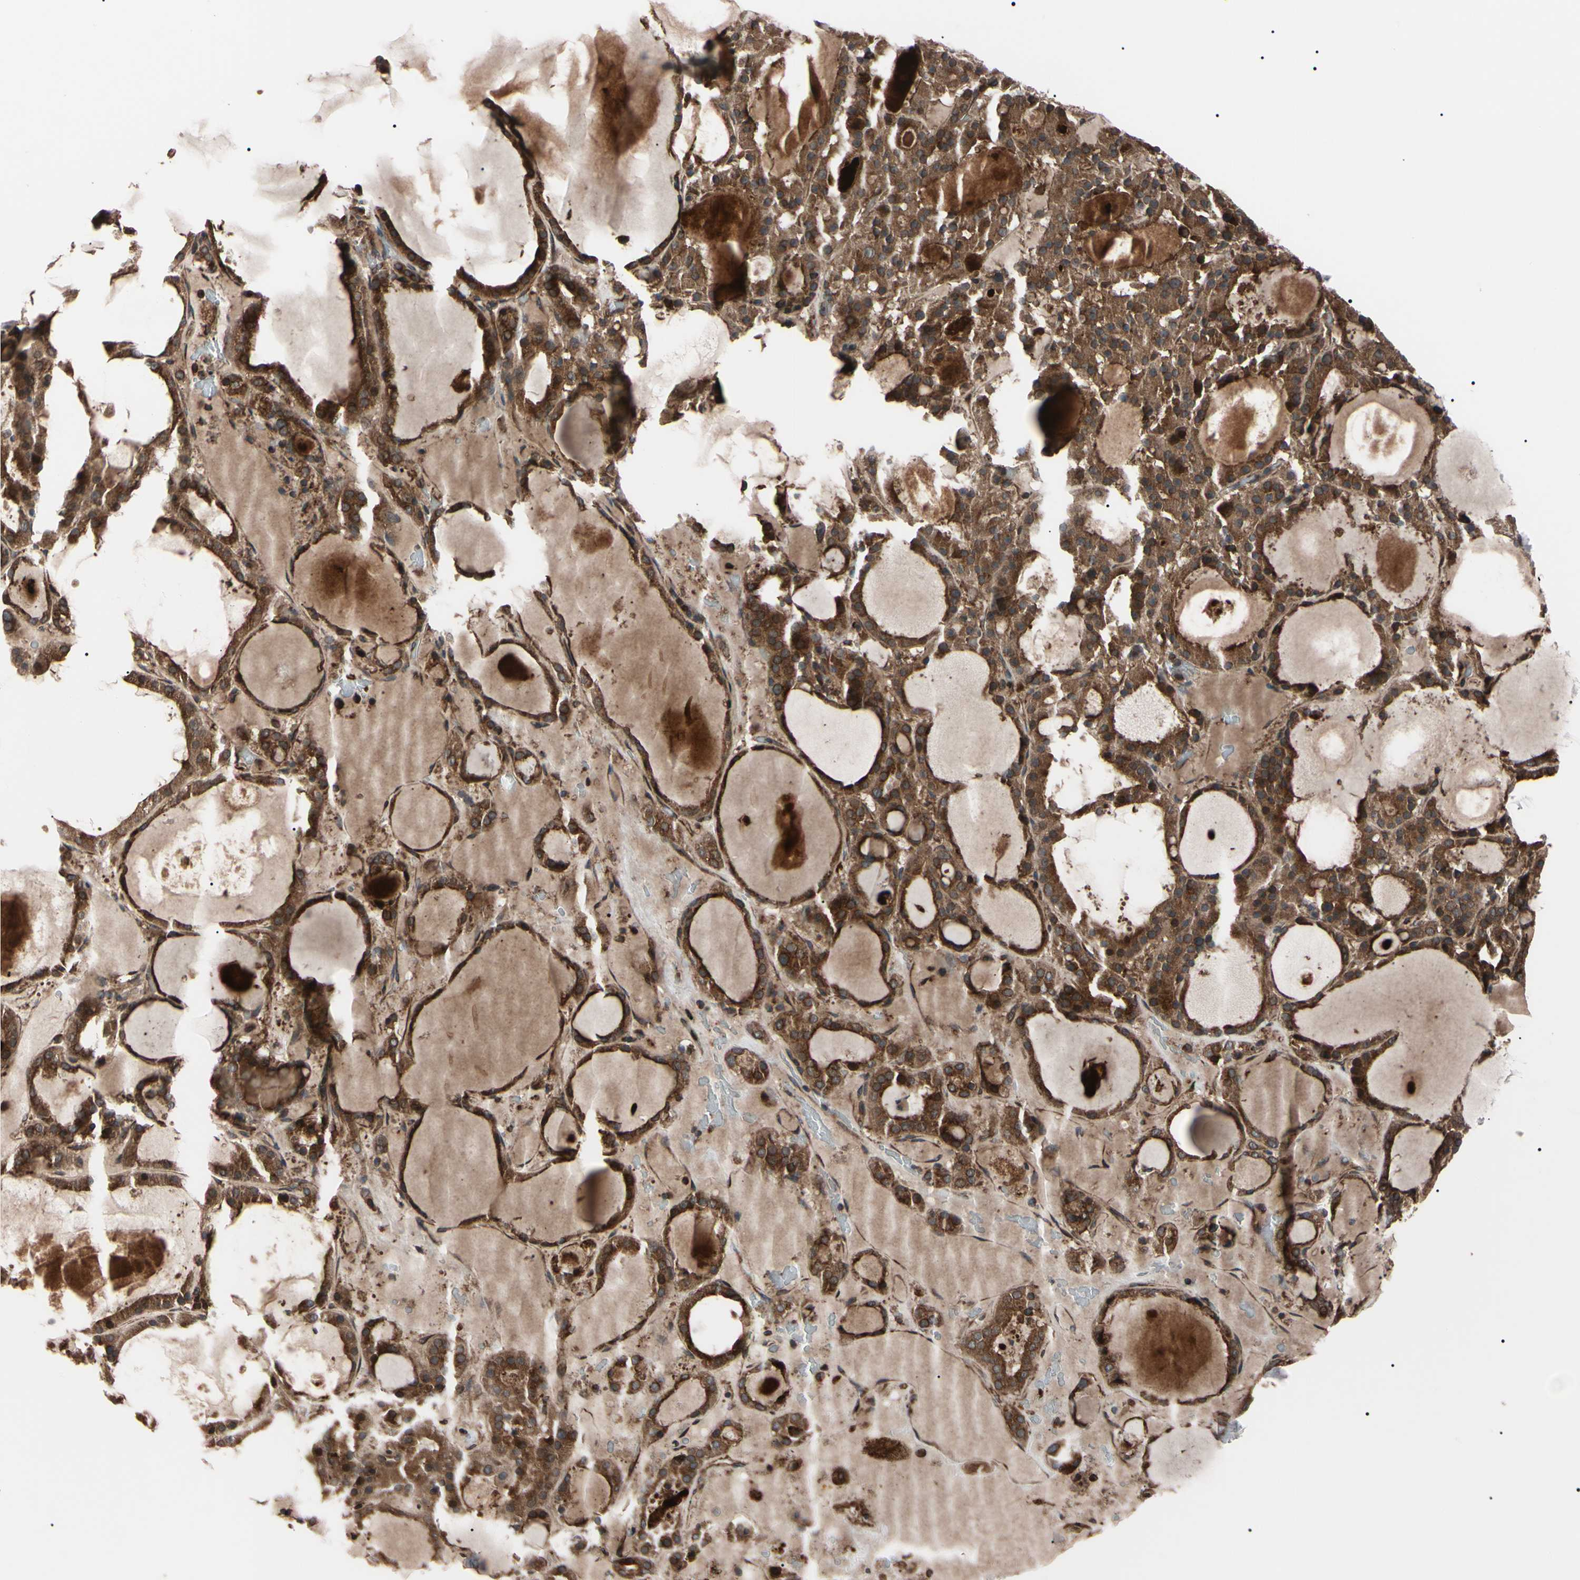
{"staining": {"intensity": "strong", "quantity": ">75%", "location": "cytoplasmic/membranous"}, "tissue": "thyroid gland", "cell_type": "Glandular cells", "image_type": "normal", "snomed": [{"axis": "morphology", "description": "Normal tissue, NOS"}, {"axis": "morphology", "description": "Carcinoma, NOS"}, {"axis": "topography", "description": "Thyroid gland"}], "caption": "An immunohistochemistry (IHC) image of normal tissue is shown. Protein staining in brown highlights strong cytoplasmic/membranous positivity in thyroid gland within glandular cells.", "gene": "GUCY1B1", "patient": {"sex": "female", "age": 86}}